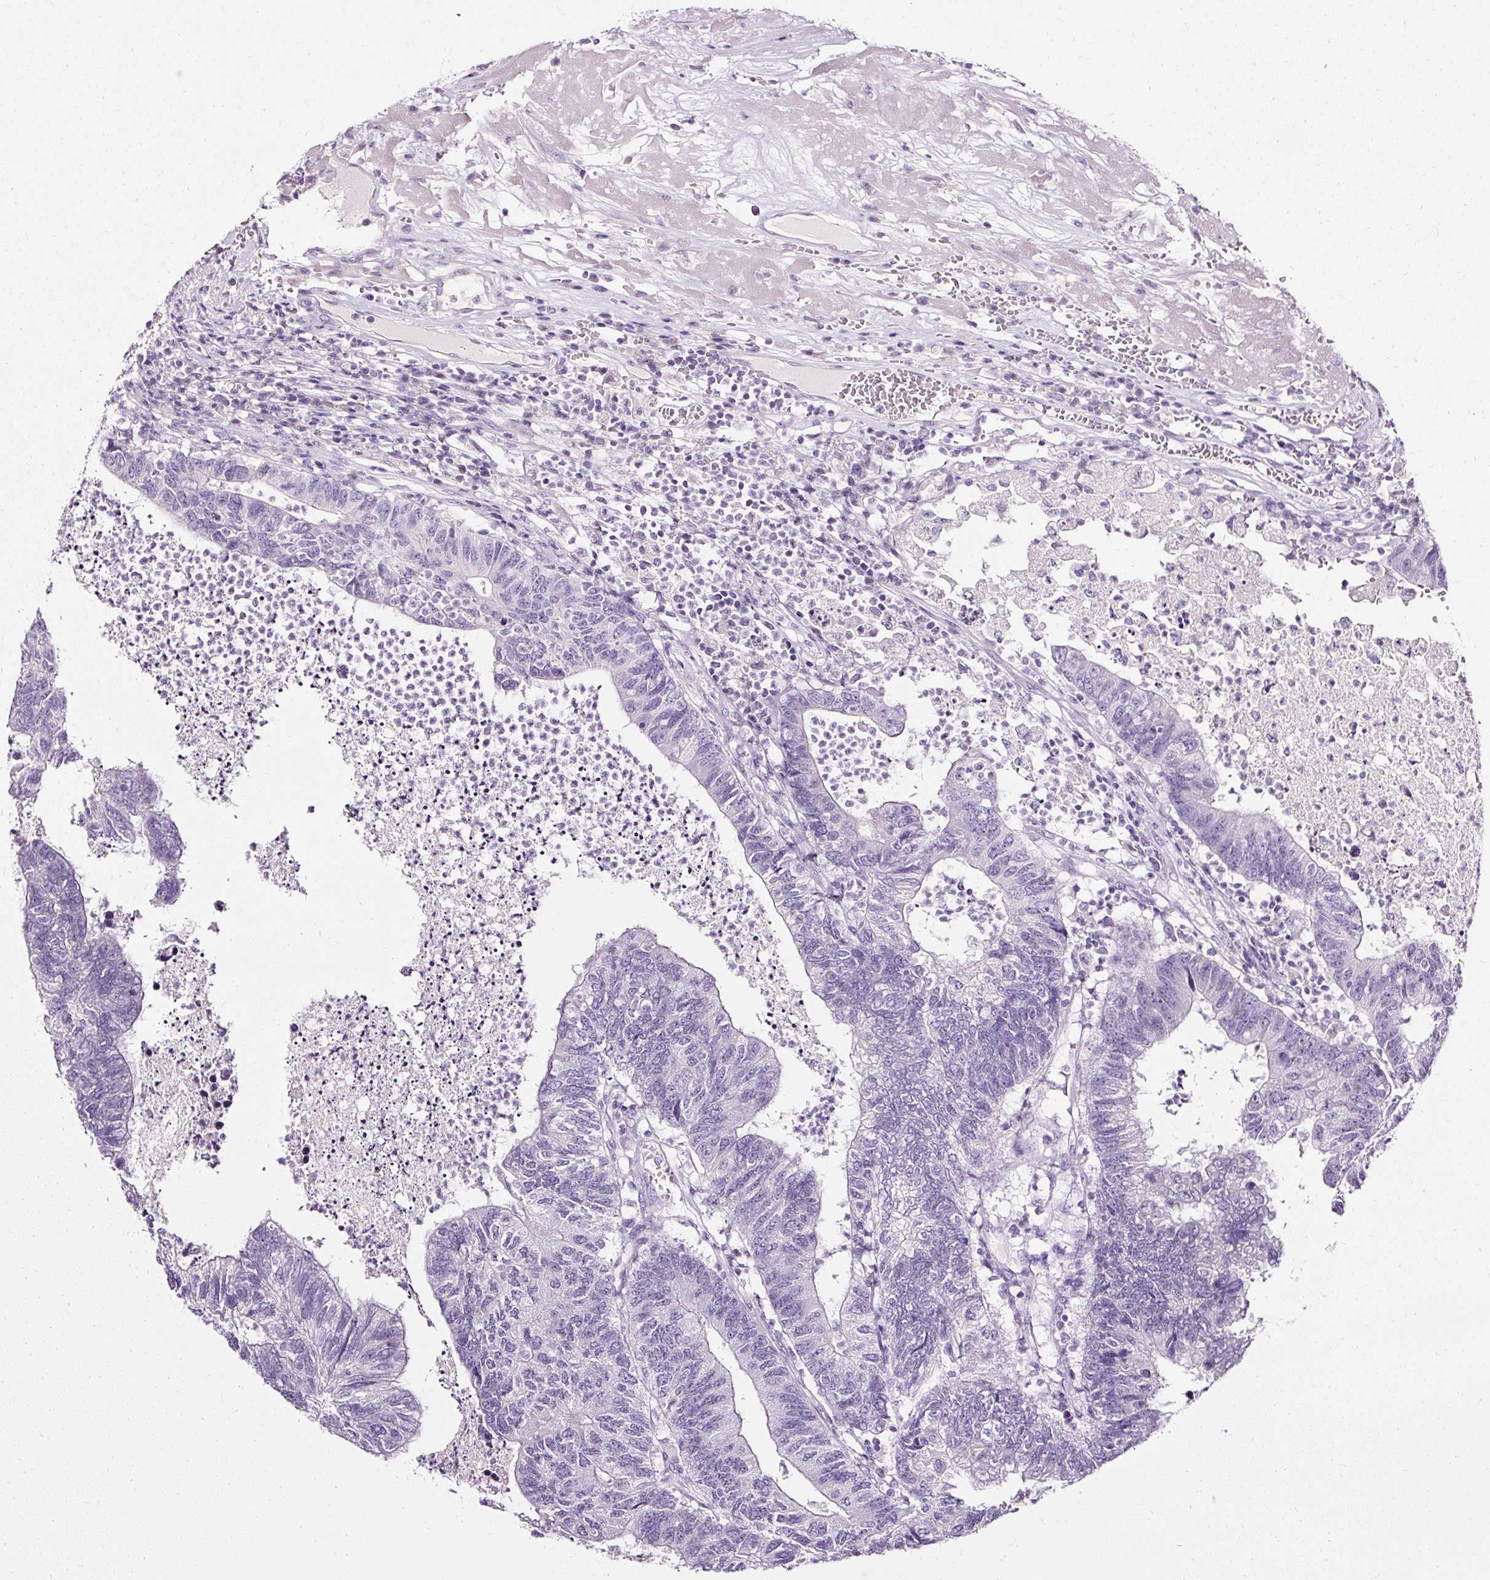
{"staining": {"intensity": "negative", "quantity": "none", "location": "none"}, "tissue": "colorectal cancer", "cell_type": "Tumor cells", "image_type": "cancer", "snomed": [{"axis": "morphology", "description": "Adenocarcinoma, NOS"}, {"axis": "topography", "description": "Colon"}], "caption": "Tumor cells show no significant positivity in colorectal adenocarcinoma. (Immunohistochemistry (ihc), brightfield microscopy, high magnification).", "gene": "ATP2A1", "patient": {"sex": "female", "age": 48}}